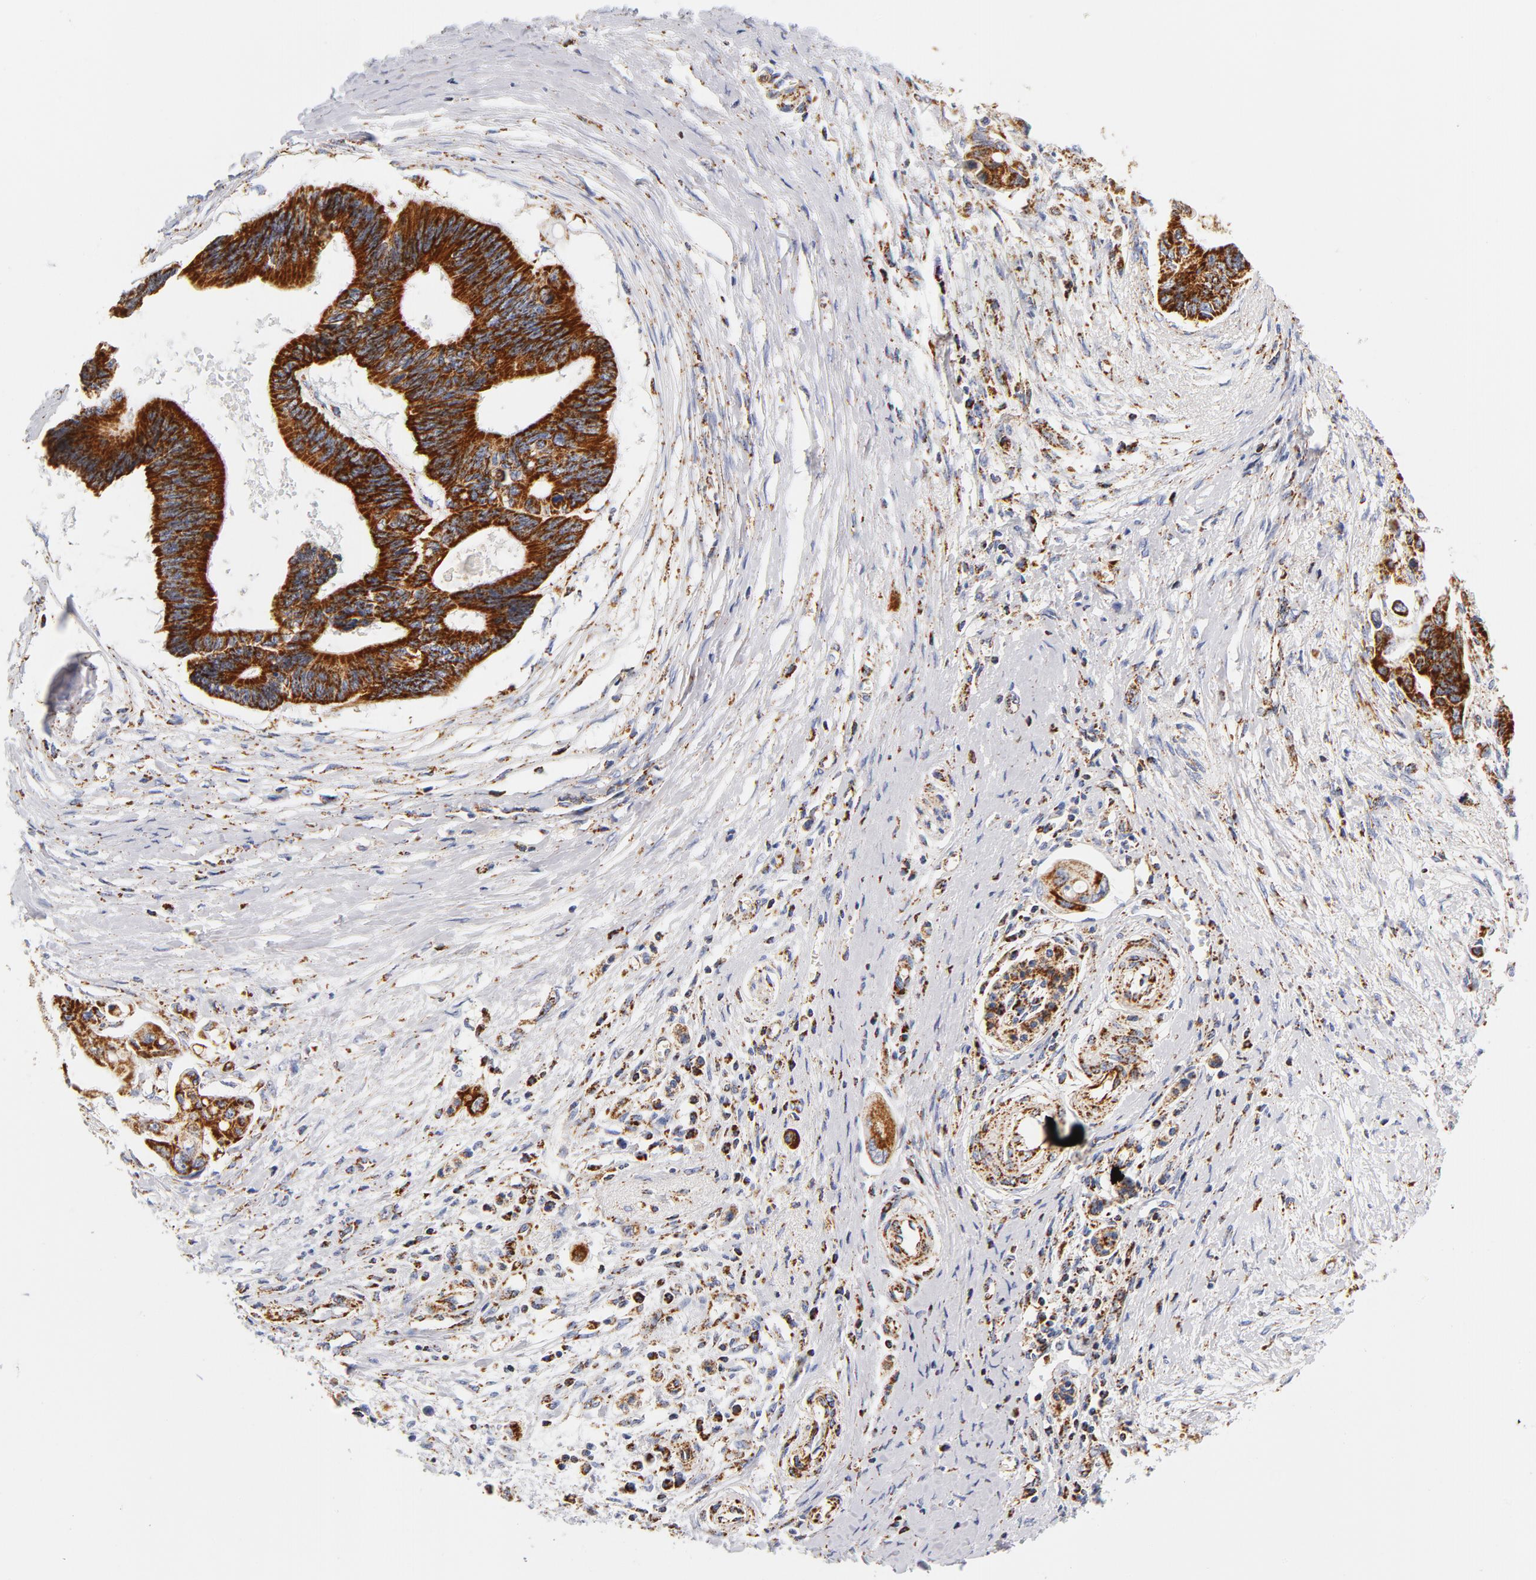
{"staining": {"intensity": "strong", "quantity": ">75%", "location": "cytoplasmic/membranous"}, "tissue": "pancreatic cancer", "cell_type": "Tumor cells", "image_type": "cancer", "snomed": [{"axis": "morphology", "description": "Adenocarcinoma, NOS"}, {"axis": "topography", "description": "Pancreas"}], "caption": "Immunohistochemistry (DAB) staining of human pancreatic cancer displays strong cytoplasmic/membranous protein positivity in about >75% of tumor cells. (DAB (3,3'-diaminobenzidine) = brown stain, brightfield microscopy at high magnification).", "gene": "ECHS1", "patient": {"sex": "female", "age": 70}}